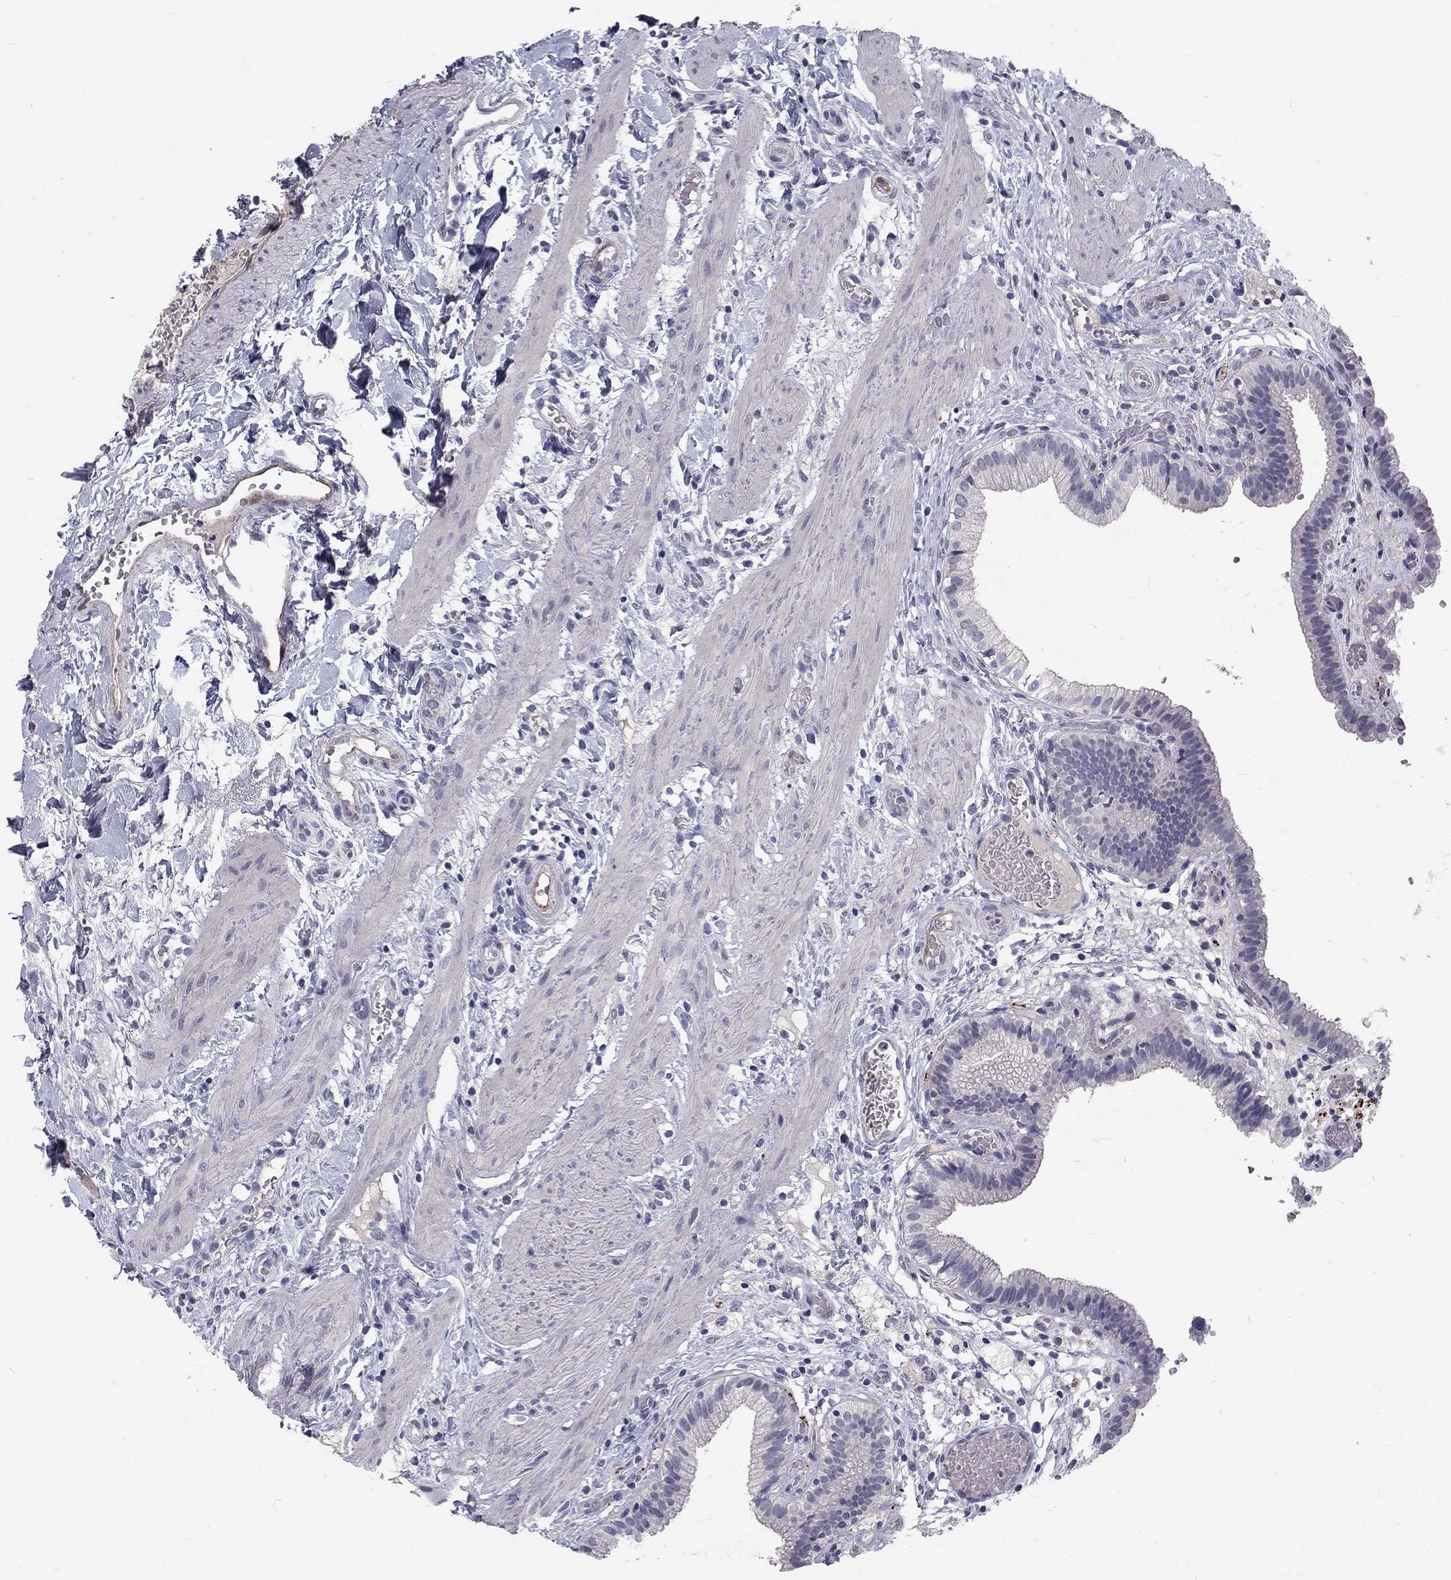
{"staining": {"intensity": "negative", "quantity": "none", "location": "none"}, "tissue": "gallbladder", "cell_type": "Glandular cells", "image_type": "normal", "snomed": [{"axis": "morphology", "description": "Normal tissue, NOS"}, {"axis": "topography", "description": "Gallbladder"}], "caption": "DAB immunohistochemical staining of normal human gallbladder shows no significant expression in glandular cells.", "gene": "NOS1", "patient": {"sex": "female", "age": 24}}